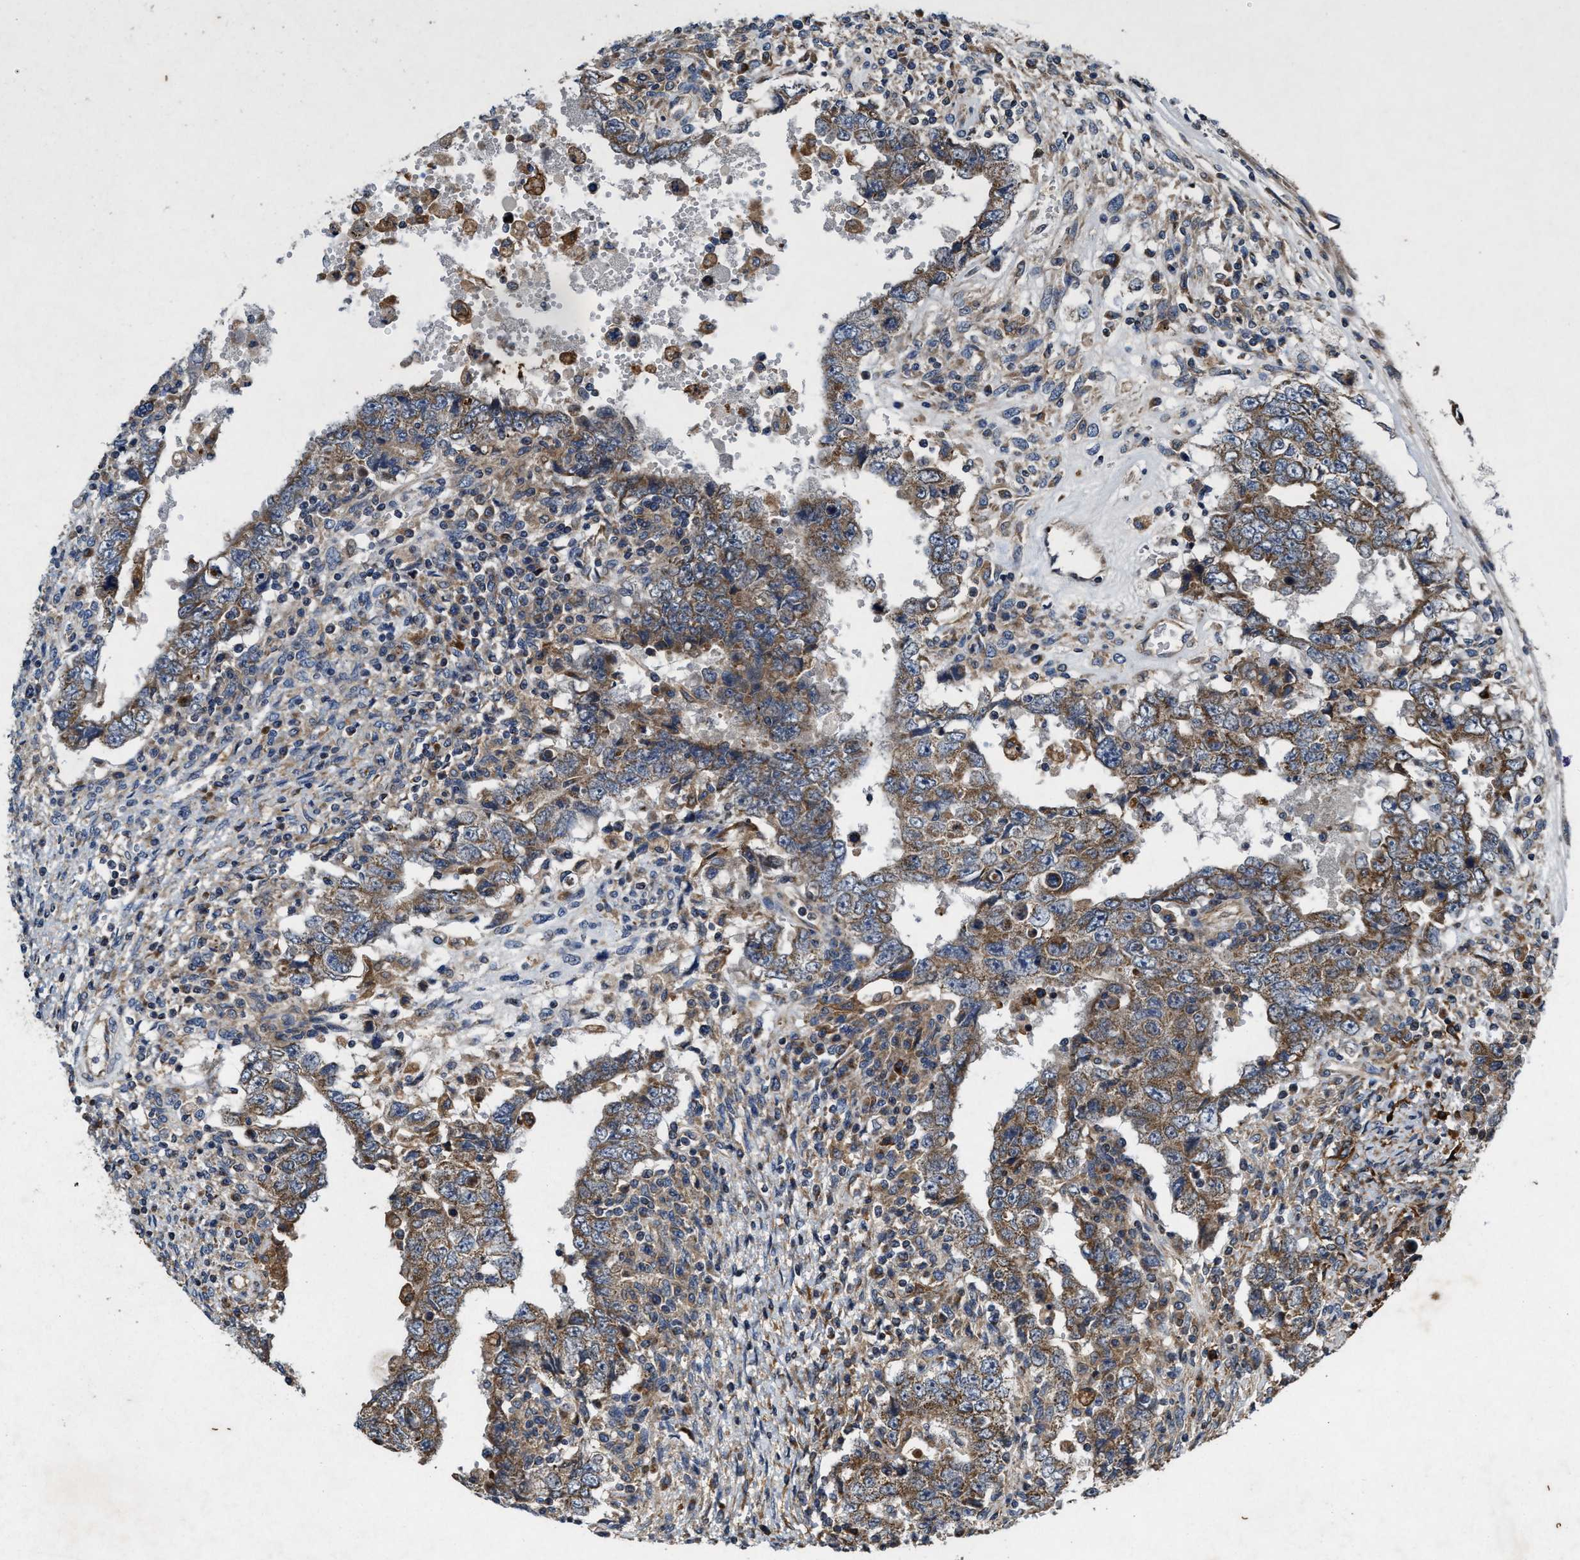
{"staining": {"intensity": "moderate", "quantity": ">75%", "location": "cytoplasmic/membranous"}, "tissue": "testis cancer", "cell_type": "Tumor cells", "image_type": "cancer", "snomed": [{"axis": "morphology", "description": "Carcinoma, Embryonal, NOS"}, {"axis": "topography", "description": "Testis"}], "caption": "A photomicrograph showing moderate cytoplasmic/membranous expression in approximately >75% of tumor cells in embryonal carcinoma (testis), as visualized by brown immunohistochemical staining.", "gene": "EFNA4", "patient": {"sex": "male", "age": 26}}